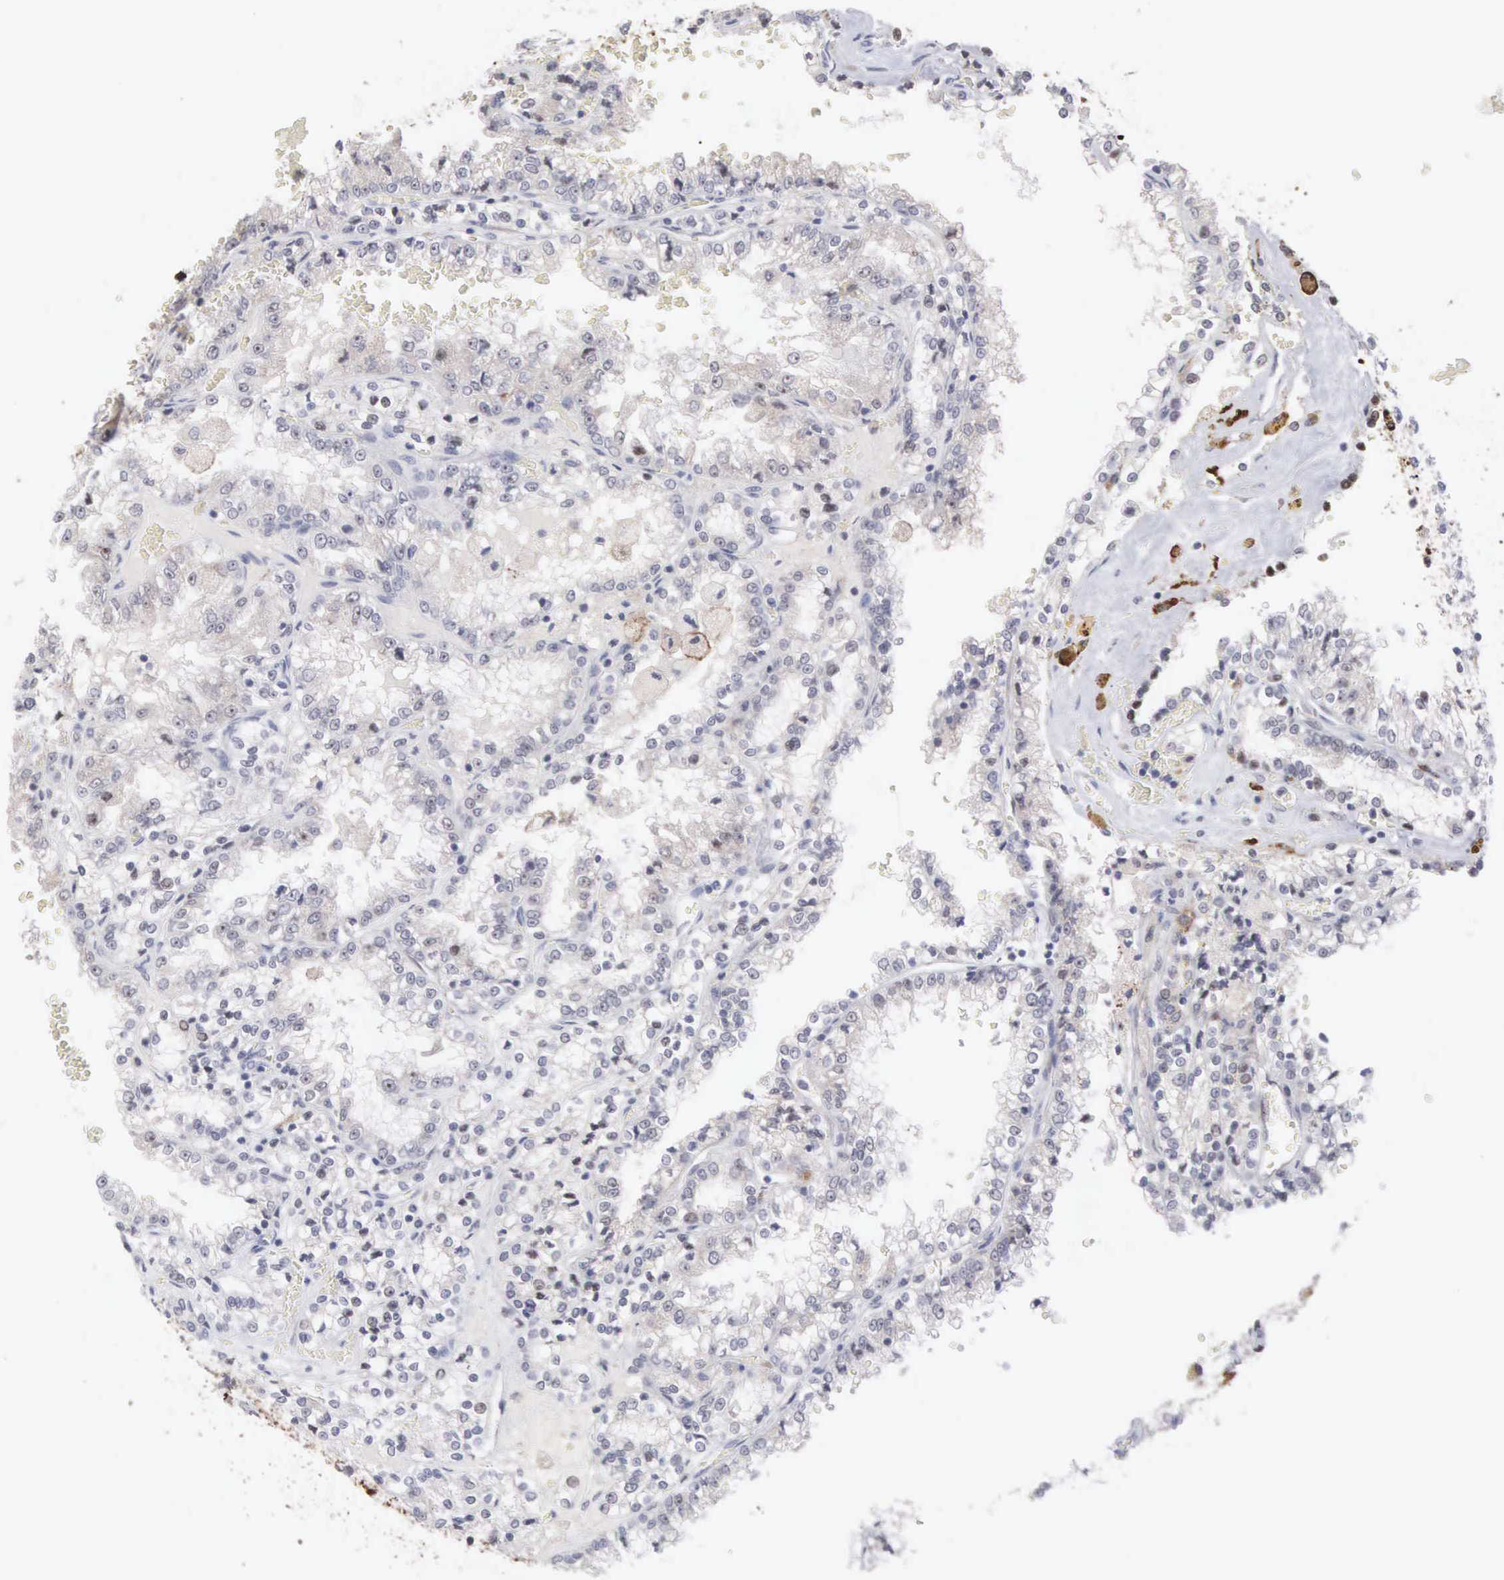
{"staining": {"intensity": "negative", "quantity": "none", "location": "none"}, "tissue": "renal cancer", "cell_type": "Tumor cells", "image_type": "cancer", "snomed": [{"axis": "morphology", "description": "Adenocarcinoma, NOS"}, {"axis": "topography", "description": "Kidney"}], "caption": "Immunohistochemical staining of human renal adenocarcinoma reveals no significant staining in tumor cells. The staining was performed using DAB (3,3'-diaminobenzidine) to visualize the protein expression in brown, while the nuclei were stained in blue with hematoxylin (Magnification: 20x).", "gene": "ACOT4", "patient": {"sex": "female", "age": 56}}